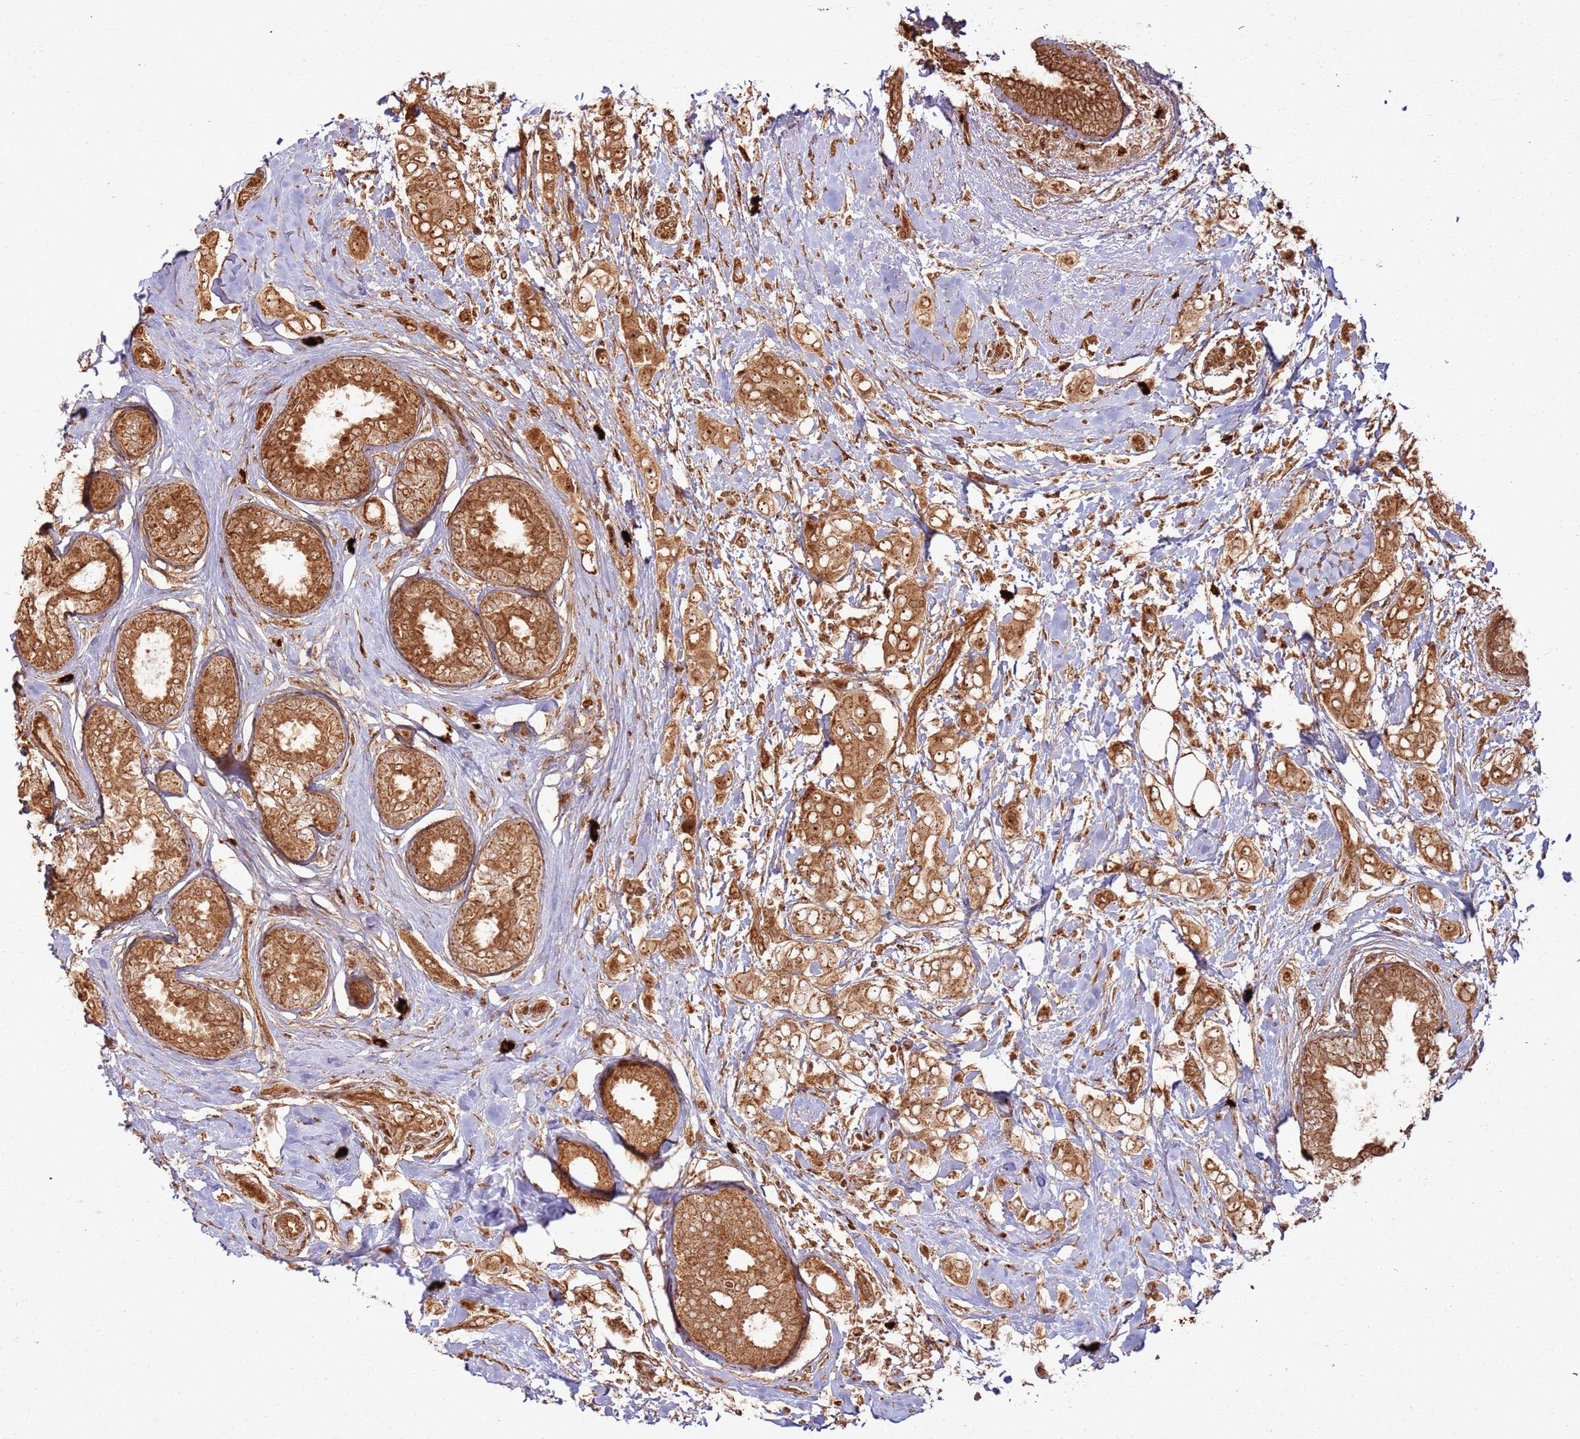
{"staining": {"intensity": "moderate", "quantity": ">75%", "location": "cytoplasmic/membranous,nuclear"}, "tissue": "breast cancer", "cell_type": "Tumor cells", "image_type": "cancer", "snomed": [{"axis": "morphology", "description": "Lobular carcinoma"}, {"axis": "topography", "description": "Breast"}], "caption": "Moderate cytoplasmic/membranous and nuclear staining is present in about >75% of tumor cells in breast cancer (lobular carcinoma).", "gene": "TBC1D13", "patient": {"sex": "female", "age": 51}}